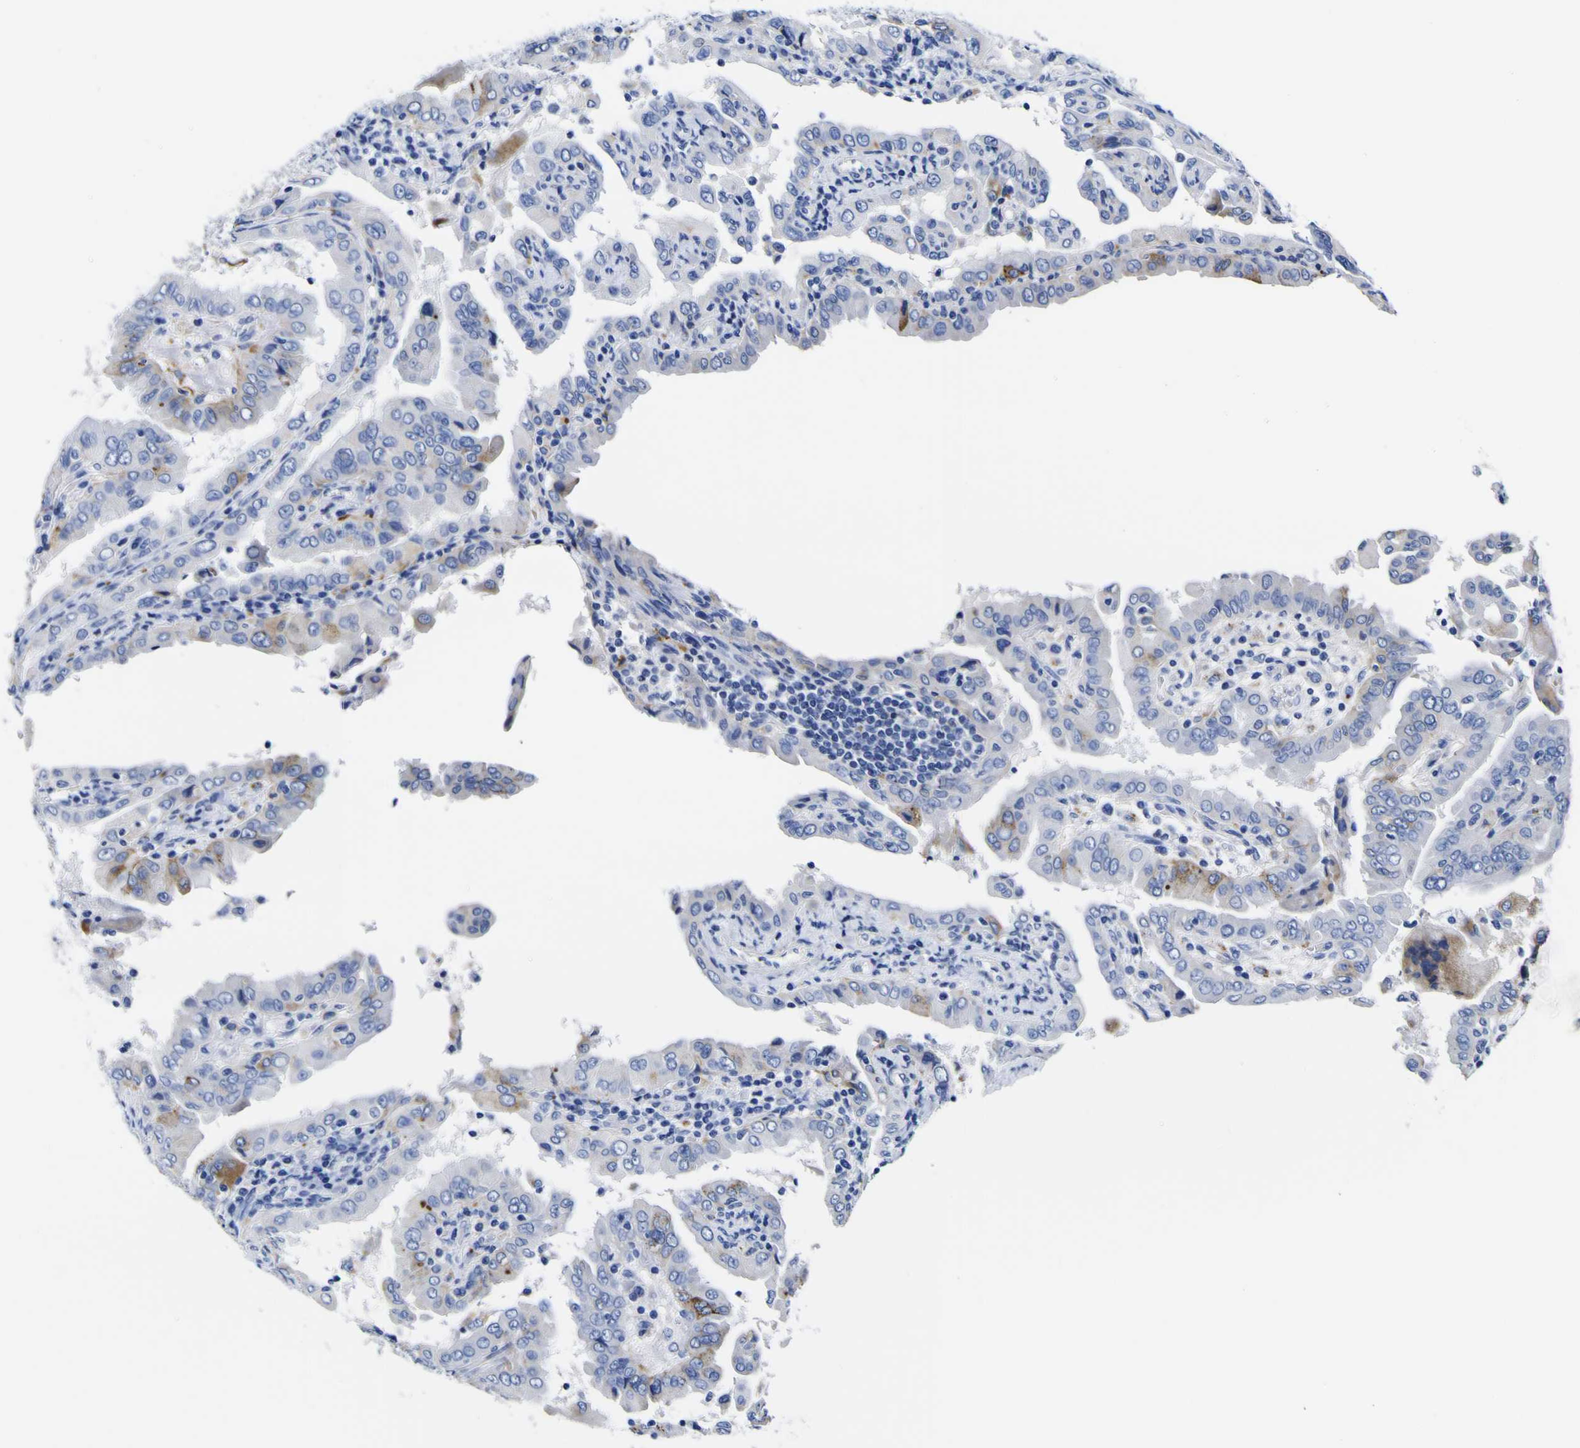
{"staining": {"intensity": "moderate", "quantity": "<25%", "location": "cytoplasmic/membranous"}, "tissue": "thyroid cancer", "cell_type": "Tumor cells", "image_type": "cancer", "snomed": [{"axis": "morphology", "description": "Papillary adenocarcinoma, NOS"}, {"axis": "topography", "description": "Thyroid gland"}], "caption": "Immunohistochemistry of papillary adenocarcinoma (thyroid) displays low levels of moderate cytoplasmic/membranous staining in about <25% of tumor cells.", "gene": "HLA-DQA1", "patient": {"sex": "male", "age": 33}}